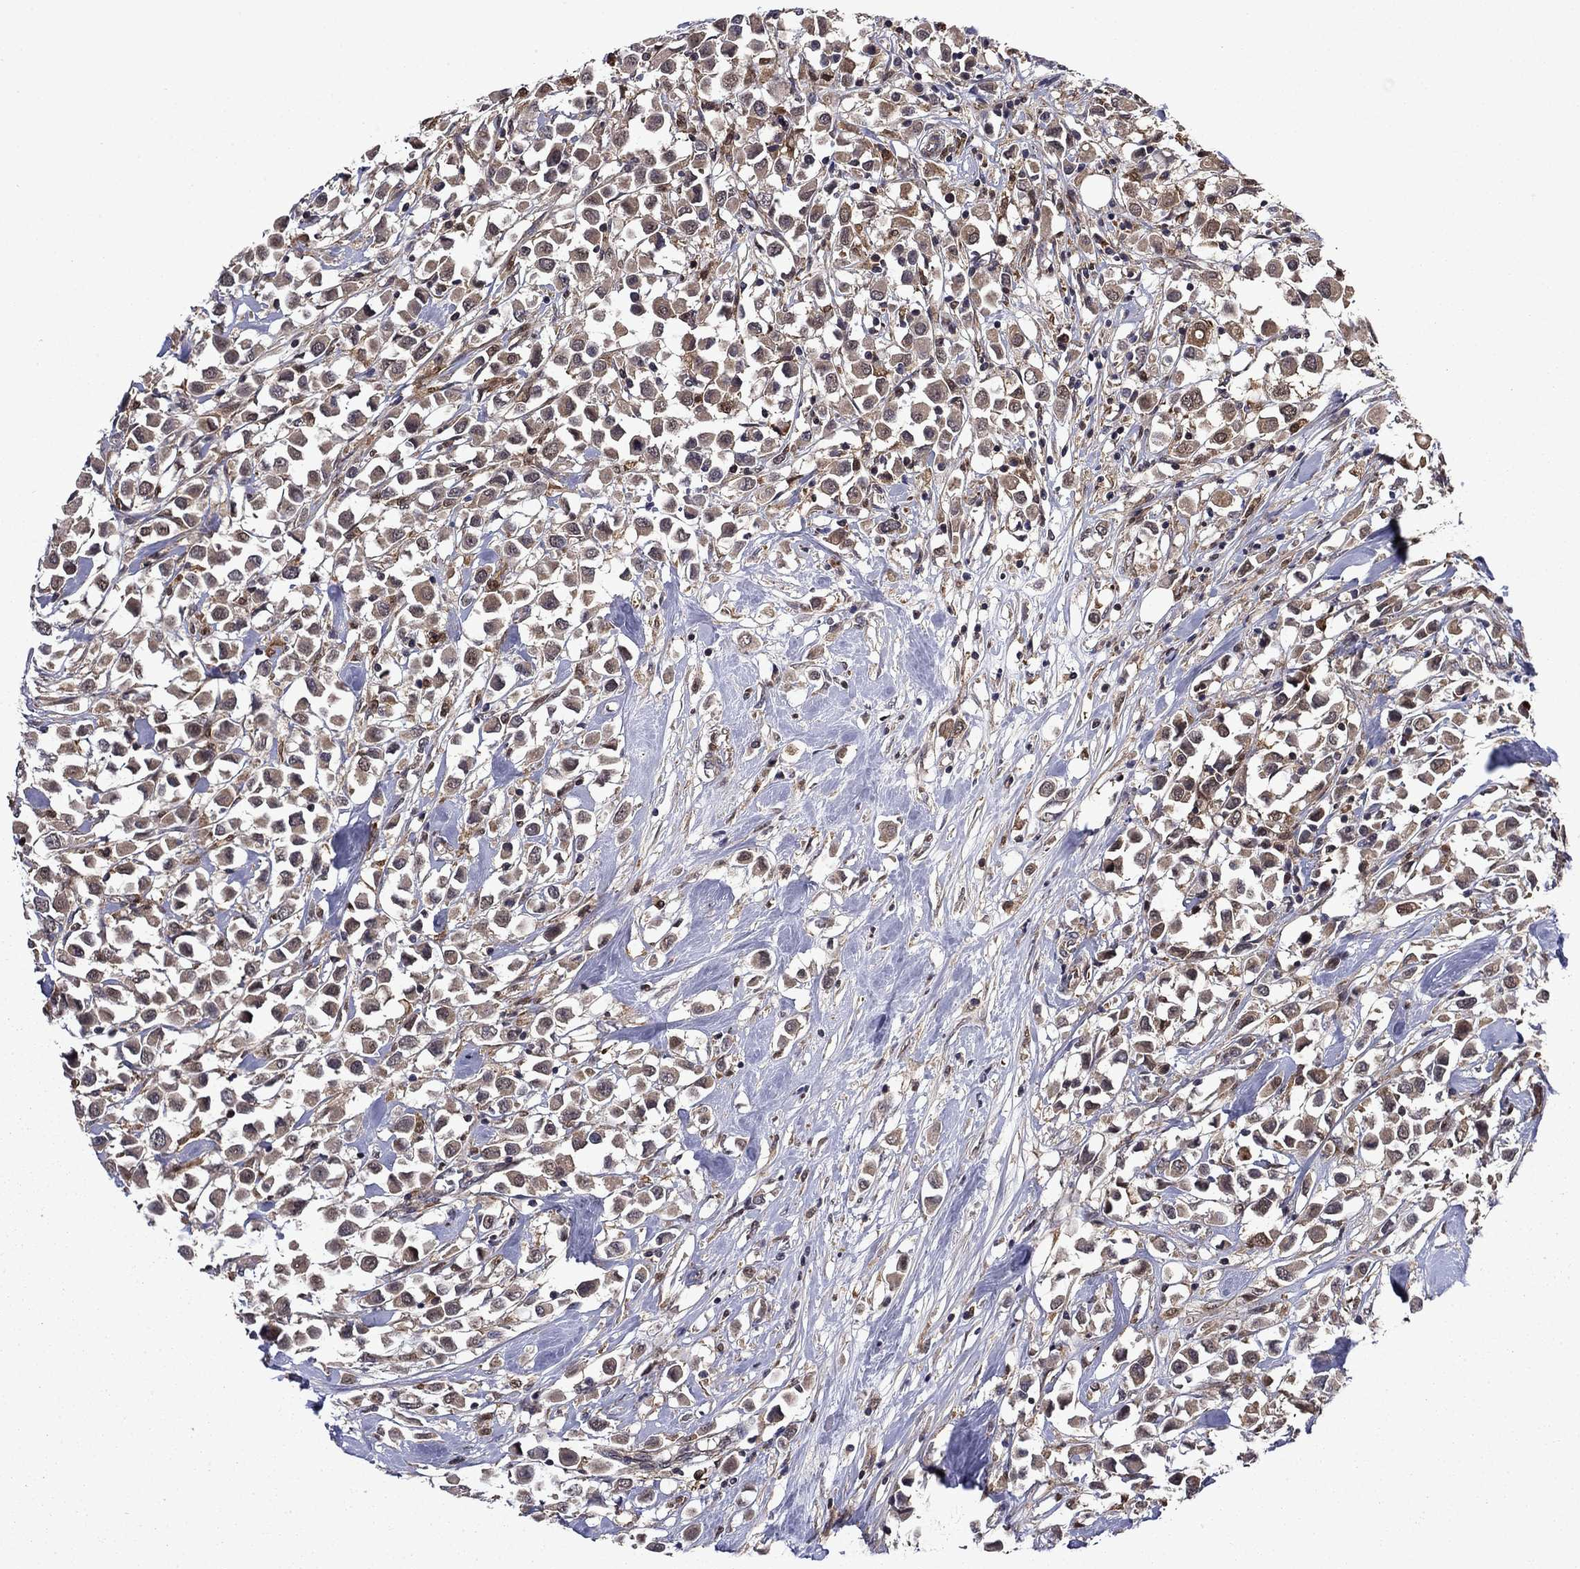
{"staining": {"intensity": "moderate", "quantity": ">75%", "location": "cytoplasmic/membranous"}, "tissue": "breast cancer", "cell_type": "Tumor cells", "image_type": "cancer", "snomed": [{"axis": "morphology", "description": "Duct carcinoma"}, {"axis": "topography", "description": "Breast"}], "caption": "IHC of intraductal carcinoma (breast) reveals medium levels of moderate cytoplasmic/membranous staining in about >75% of tumor cells.", "gene": "TPMT", "patient": {"sex": "female", "age": 61}}